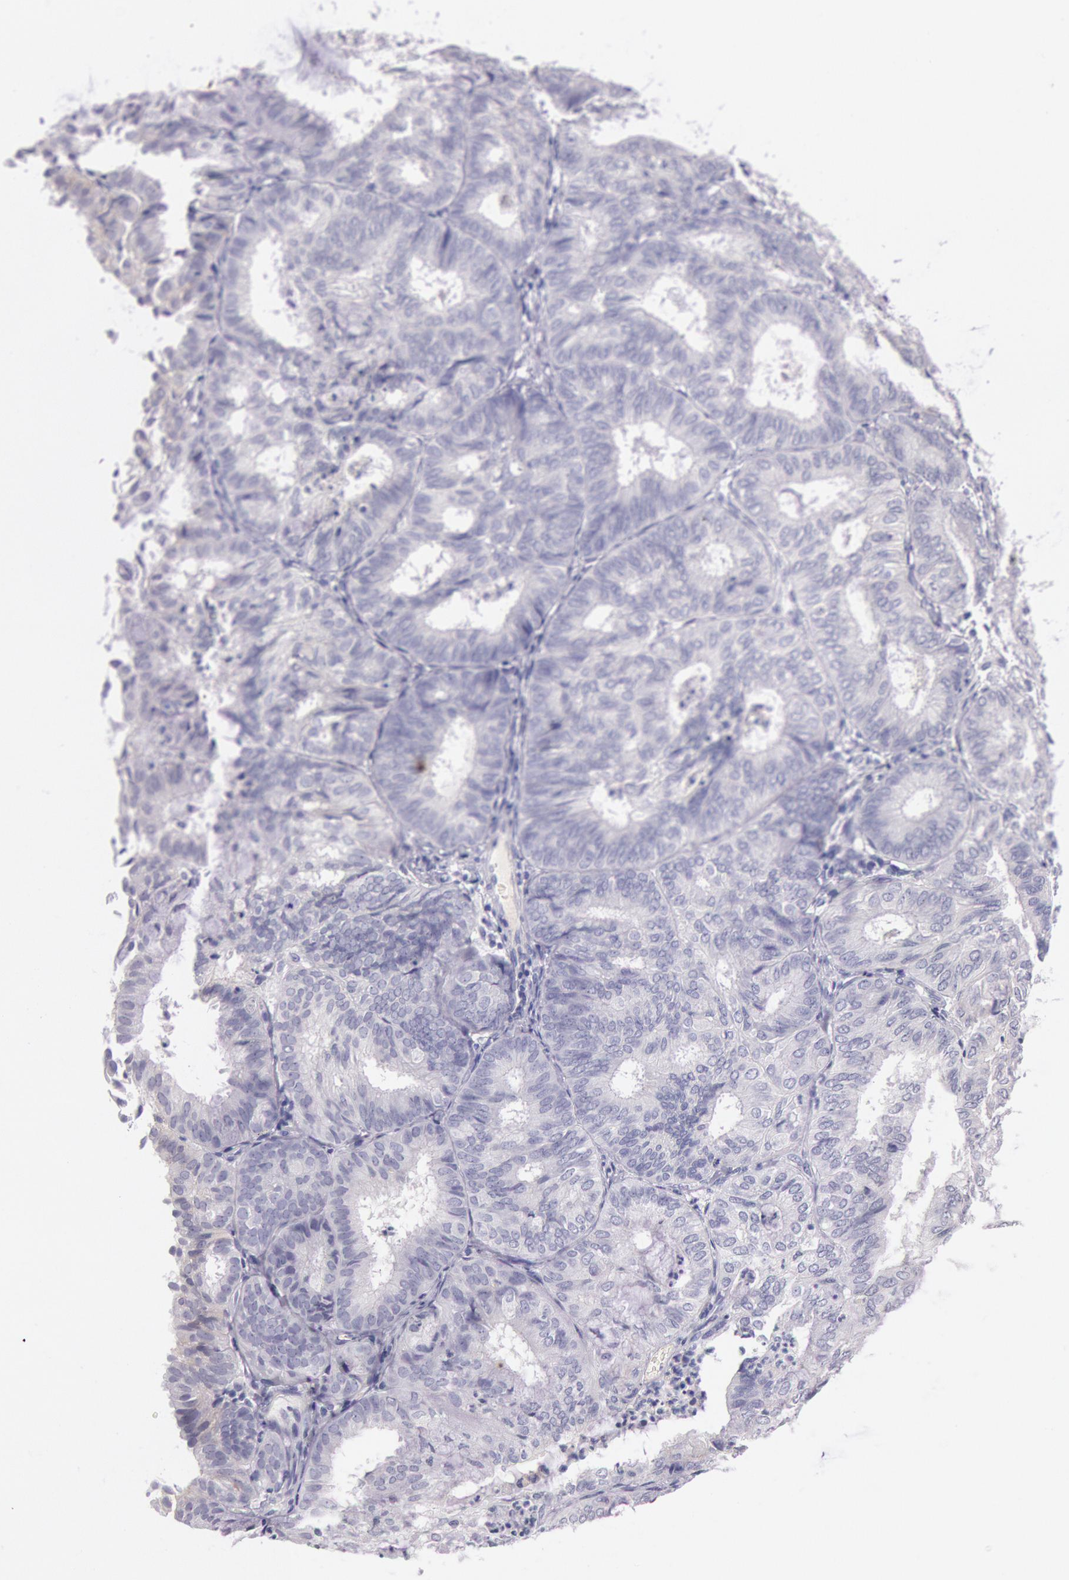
{"staining": {"intensity": "negative", "quantity": "none", "location": "none"}, "tissue": "endometrial cancer", "cell_type": "Tumor cells", "image_type": "cancer", "snomed": [{"axis": "morphology", "description": "Adenocarcinoma, NOS"}, {"axis": "topography", "description": "Endometrium"}], "caption": "IHC of endometrial cancer (adenocarcinoma) reveals no expression in tumor cells.", "gene": "EGFR", "patient": {"sex": "female", "age": 59}}